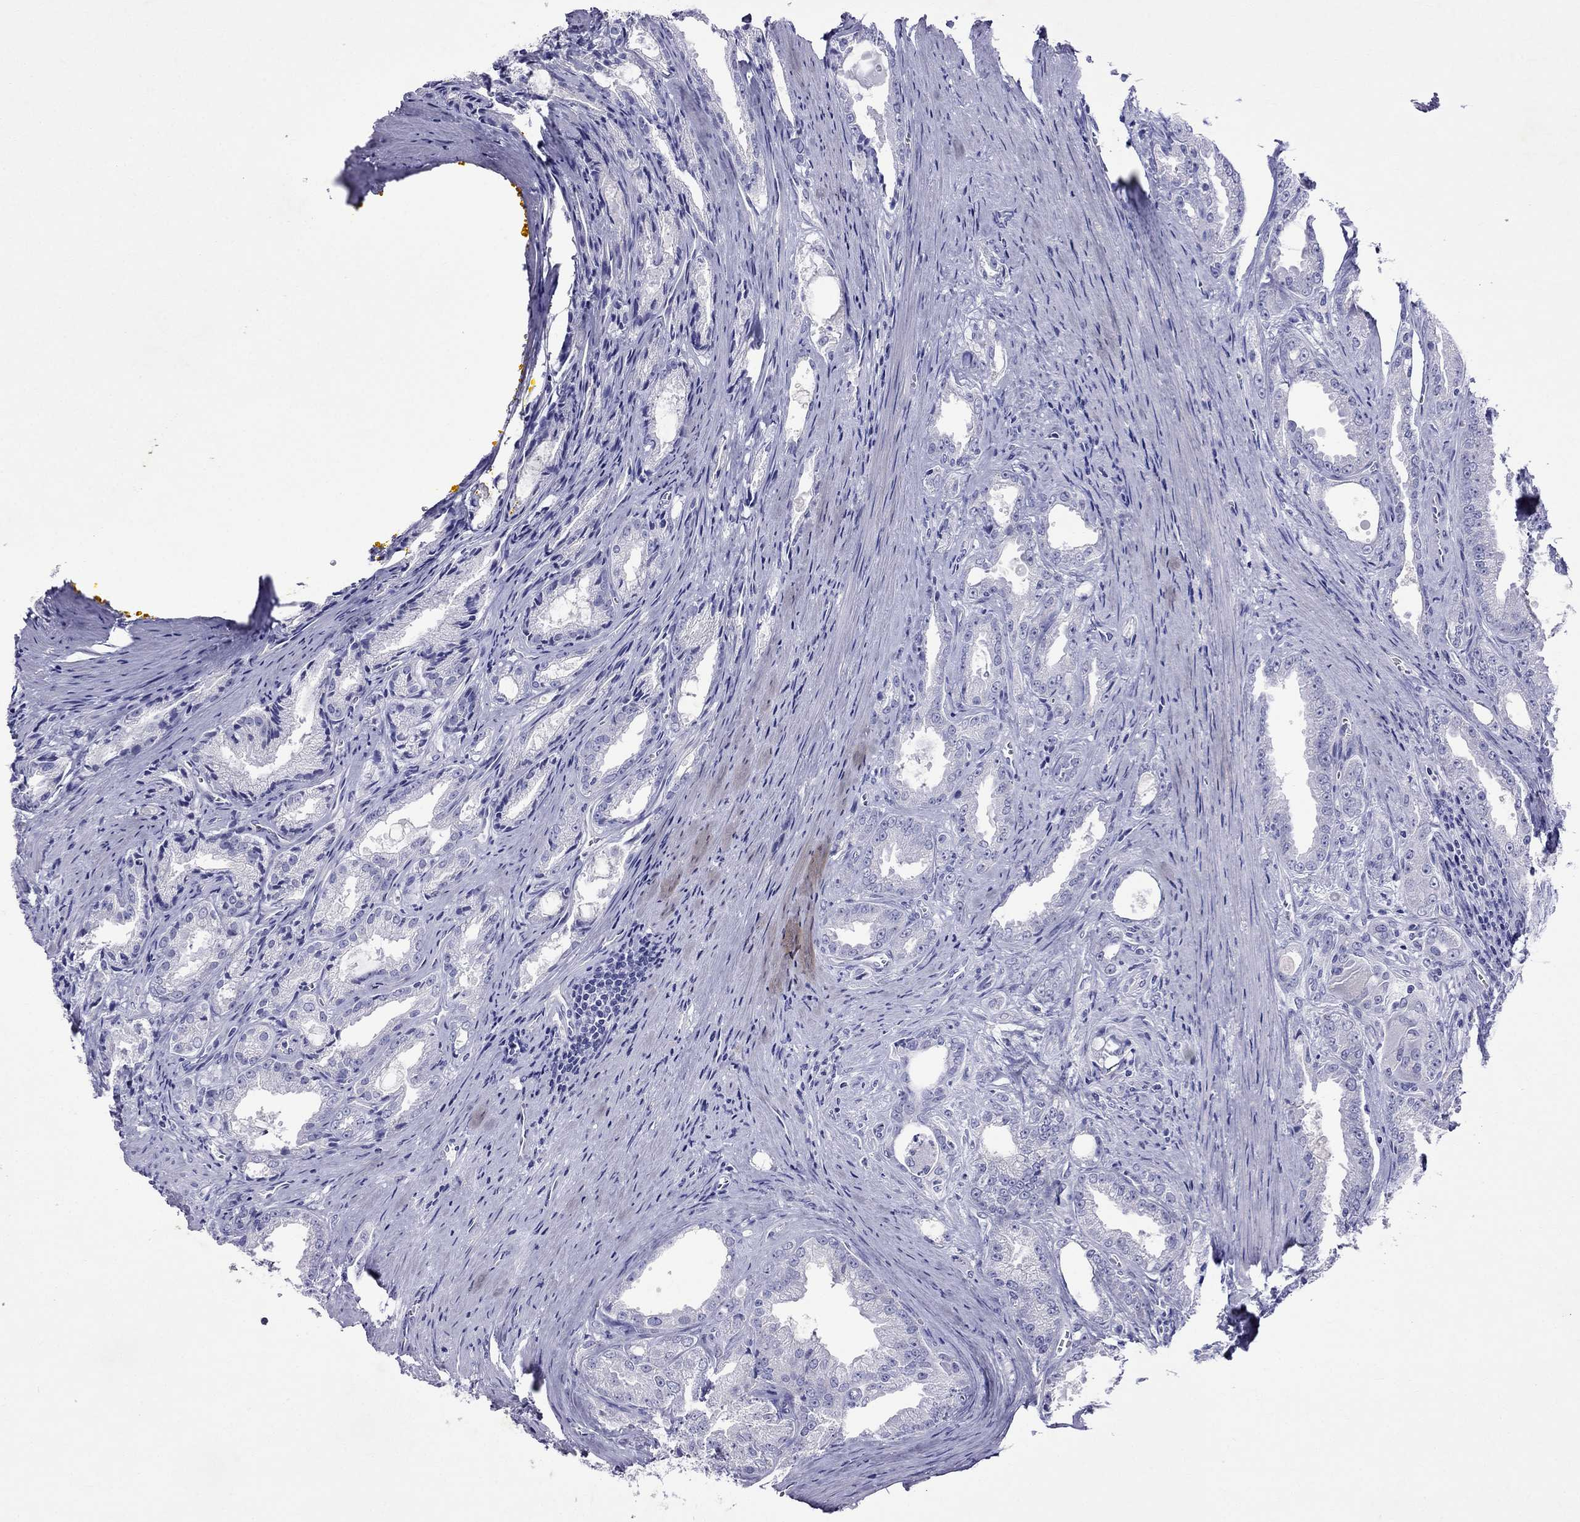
{"staining": {"intensity": "negative", "quantity": "none", "location": "none"}, "tissue": "prostate cancer", "cell_type": "Tumor cells", "image_type": "cancer", "snomed": [{"axis": "morphology", "description": "Adenocarcinoma, NOS"}, {"axis": "morphology", "description": "Adenocarcinoma, High grade"}, {"axis": "topography", "description": "Prostate"}], "caption": "The image displays no staining of tumor cells in adenocarcinoma (high-grade) (prostate). (Stains: DAB immunohistochemistry (IHC) with hematoxylin counter stain, Microscopy: brightfield microscopy at high magnification).", "gene": "TDRD1", "patient": {"sex": "male", "age": 70}}